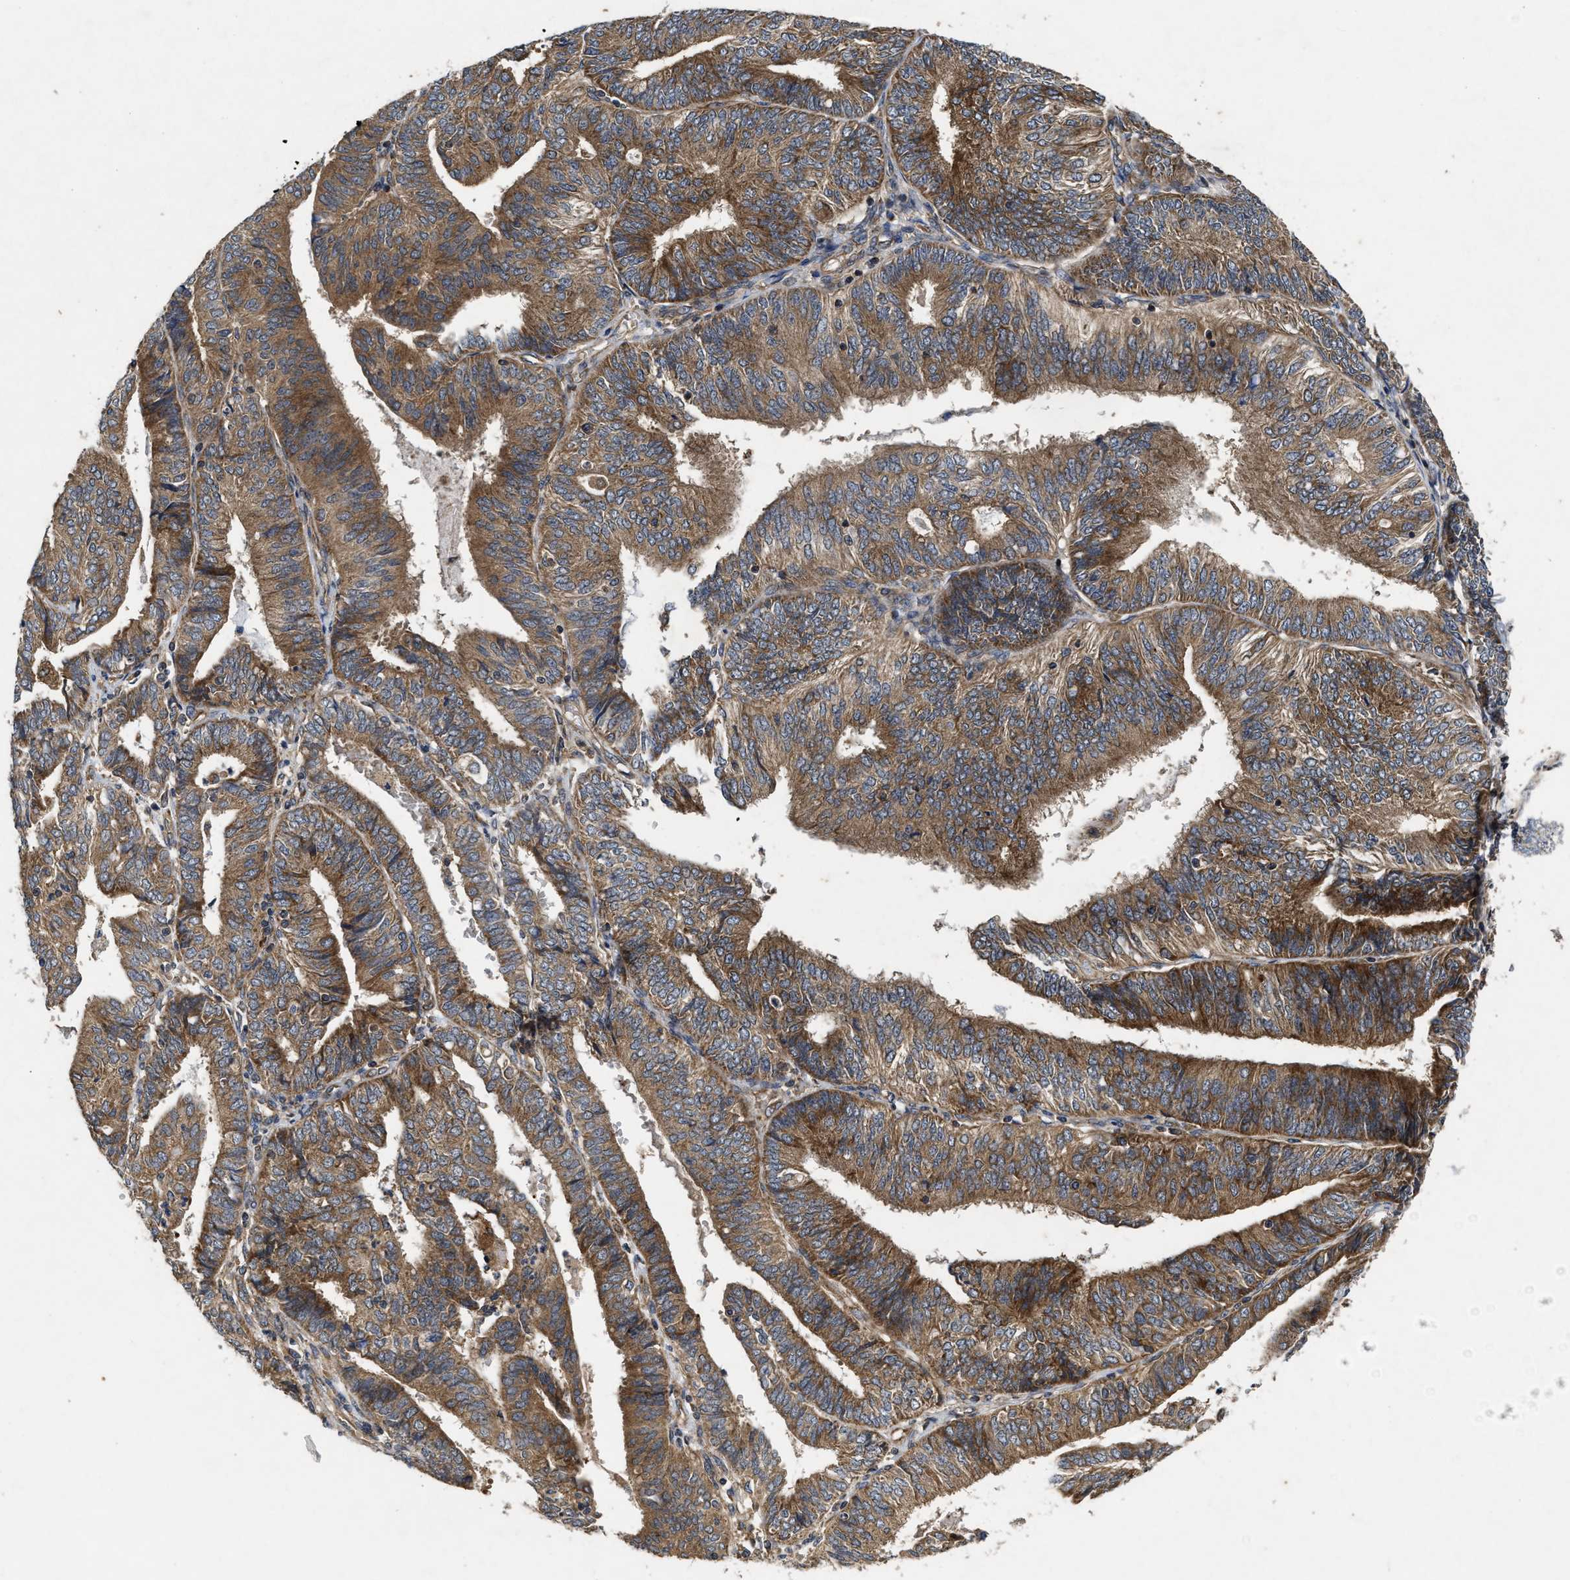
{"staining": {"intensity": "moderate", "quantity": ">75%", "location": "cytoplasmic/membranous"}, "tissue": "endometrial cancer", "cell_type": "Tumor cells", "image_type": "cancer", "snomed": [{"axis": "morphology", "description": "Adenocarcinoma, NOS"}, {"axis": "topography", "description": "Endometrium"}], "caption": "Protein staining reveals moderate cytoplasmic/membranous expression in about >75% of tumor cells in adenocarcinoma (endometrial).", "gene": "EFNA4", "patient": {"sex": "female", "age": 58}}